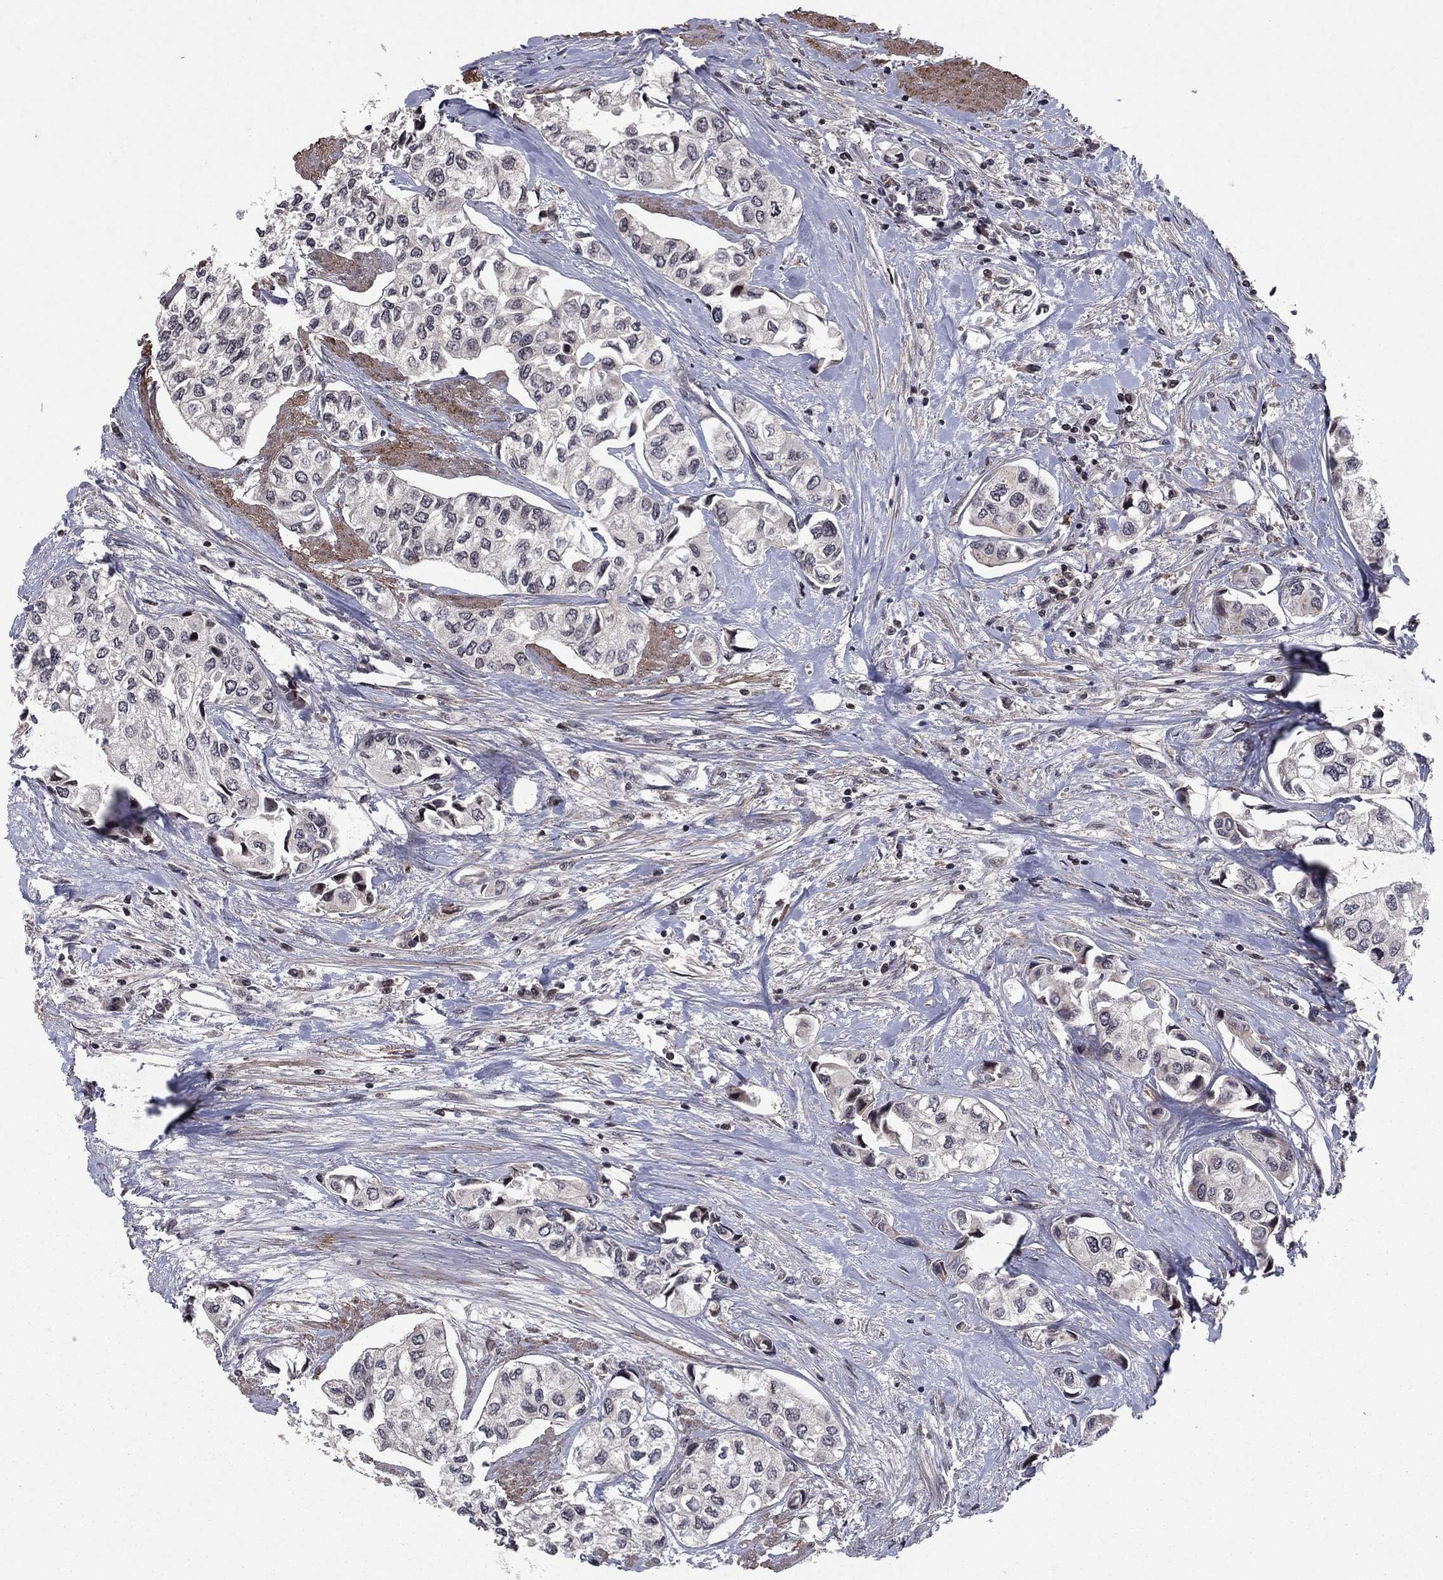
{"staining": {"intensity": "negative", "quantity": "none", "location": "none"}, "tissue": "urothelial cancer", "cell_type": "Tumor cells", "image_type": "cancer", "snomed": [{"axis": "morphology", "description": "Urothelial carcinoma, High grade"}, {"axis": "topography", "description": "Urinary bladder"}], "caption": "DAB immunohistochemical staining of high-grade urothelial carcinoma shows no significant staining in tumor cells. Nuclei are stained in blue.", "gene": "SORBS1", "patient": {"sex": "male", "age": 73}}